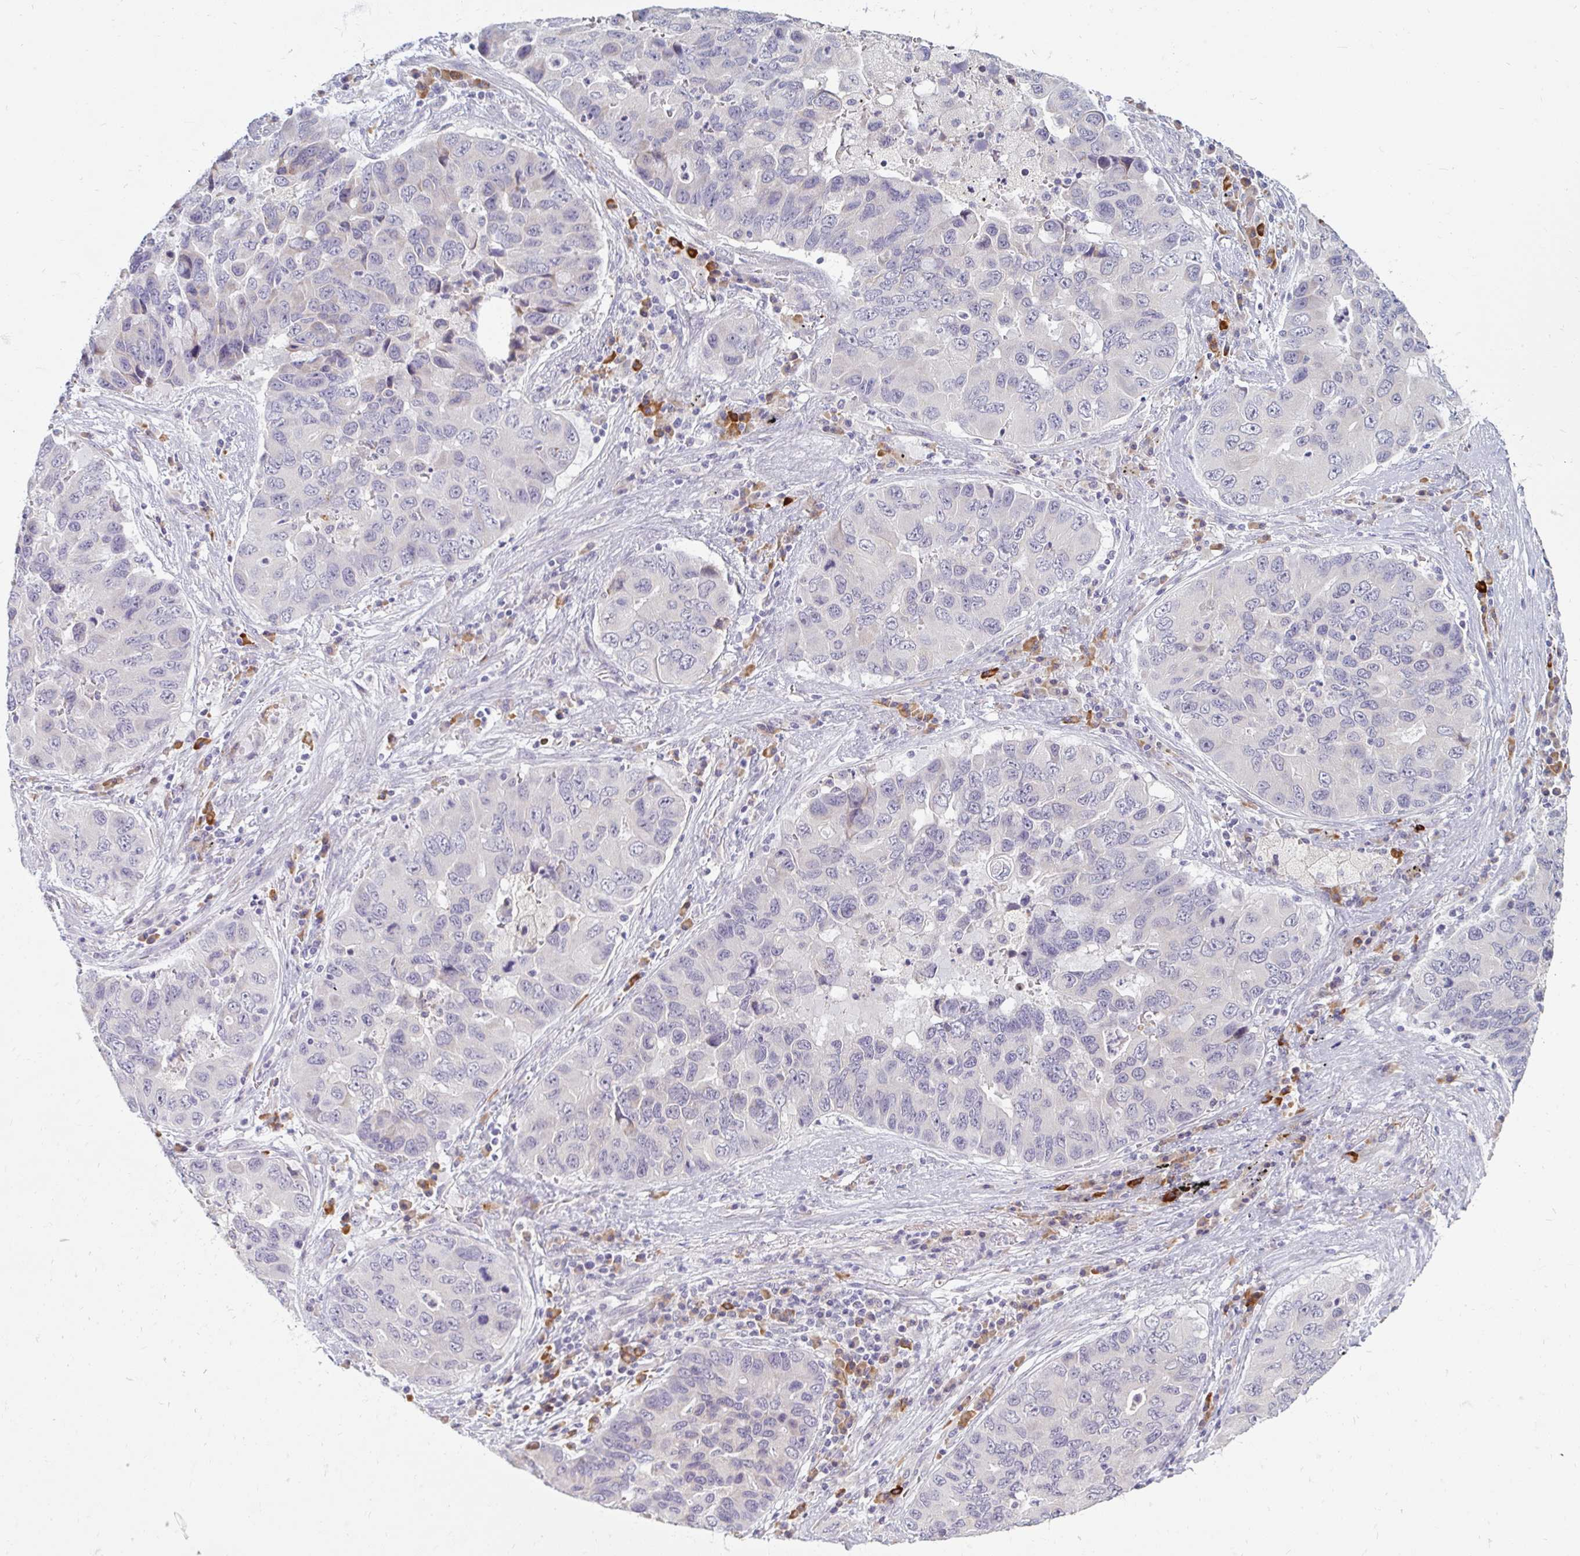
{"staining": {"intensity": "negative", "quantity": "none", "location": "none"}, "tissue": "lung cancer", "cell_type": "Tumor cells", "image_type": "cancer", "snomed": [{"axis": "morphology", "description": "Adenocarcinoma, NOS"}, {"axis": "morphology", "description": "Adenocarcinoma, metastatic, NOS"}, {"axis": "topography", "description": "Lymph node"}, {"axis": "topography", "description": "Lung"}], "caption": "The micrograph displays no significant staining in tumor cells of lung cancer (metastatic adenocarcinoma).", "gene": "DDN", "patient": {"sex": "female", "age": 54}}